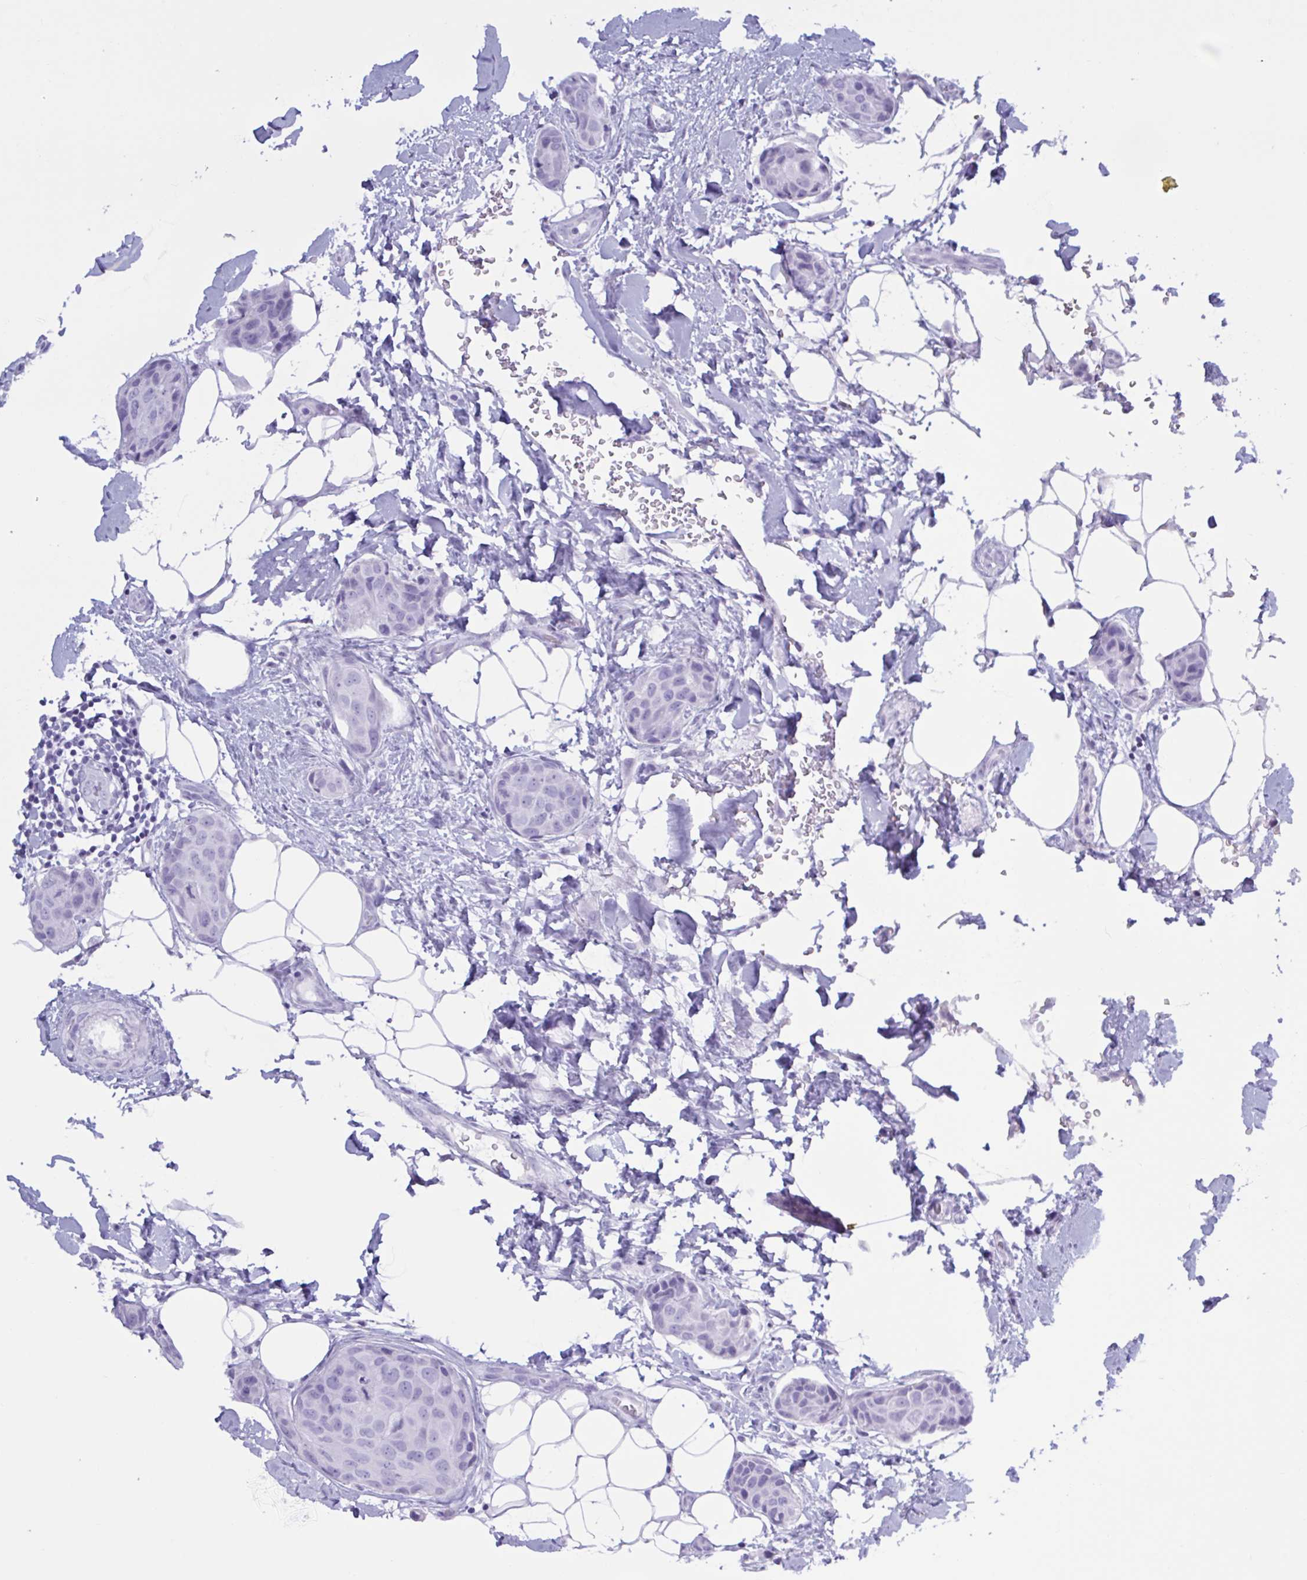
{"staining": {"intensity": "negative", "quantity": "none", "location": "none"}, "tissue": "breast cancer", "cell_type": "Tumor cells", "image_type": "cancer", "snomed": [{"axis": "morphology", "description": "Duct carcinoma"}, {"axis": "topography", "description": "Breast"}, {"axis": "topography", "description": "Lymph node"}], "caption": "Tumor cells are negative for protein expression in human breast cancer. Nuclei are stained in blue.", "gene": "MRGPRG", "patient": {"sex": "female", "age": 80}}